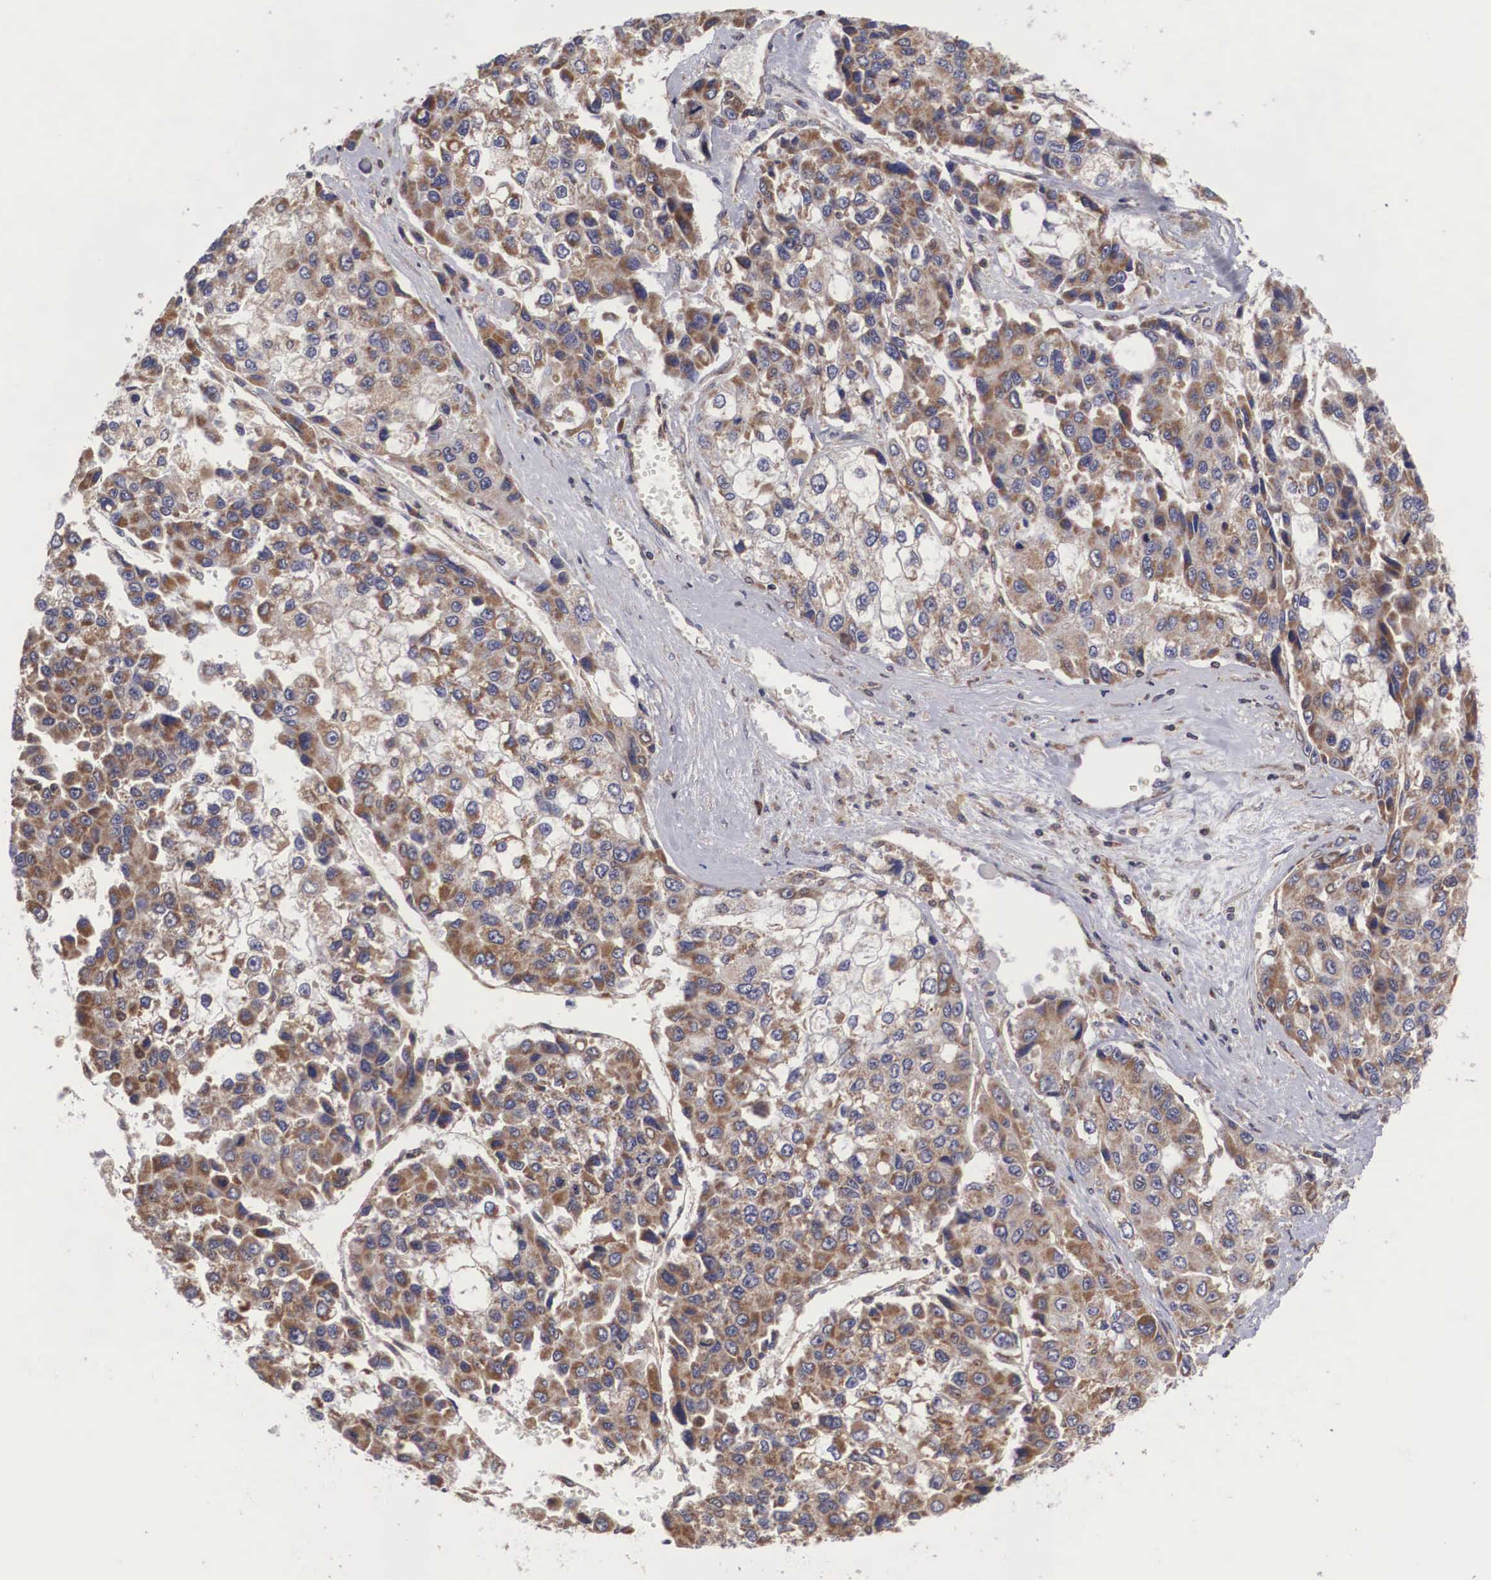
{"staining": {"intensity": "moderate", "quantity": ">75%", "location": "cytoplasmic/membranous"}, "tissue": "liver cancer", "cell_type": "Tumor cells", "image_type": "cancer", "snomed": [{"axis": "morphology", "description": "Carcinoma, Hepatocellular, NOS"}, {"axis": "topography", "description": "Liver"}], "caption": "DAB immunohistochemical staining of human liver cancer shows moderate cytoplasmic/membranous protein staining in about >75% of tumor cells.", "gene": "DHRS1", "patient": {"sex": "female", "age": 66}}